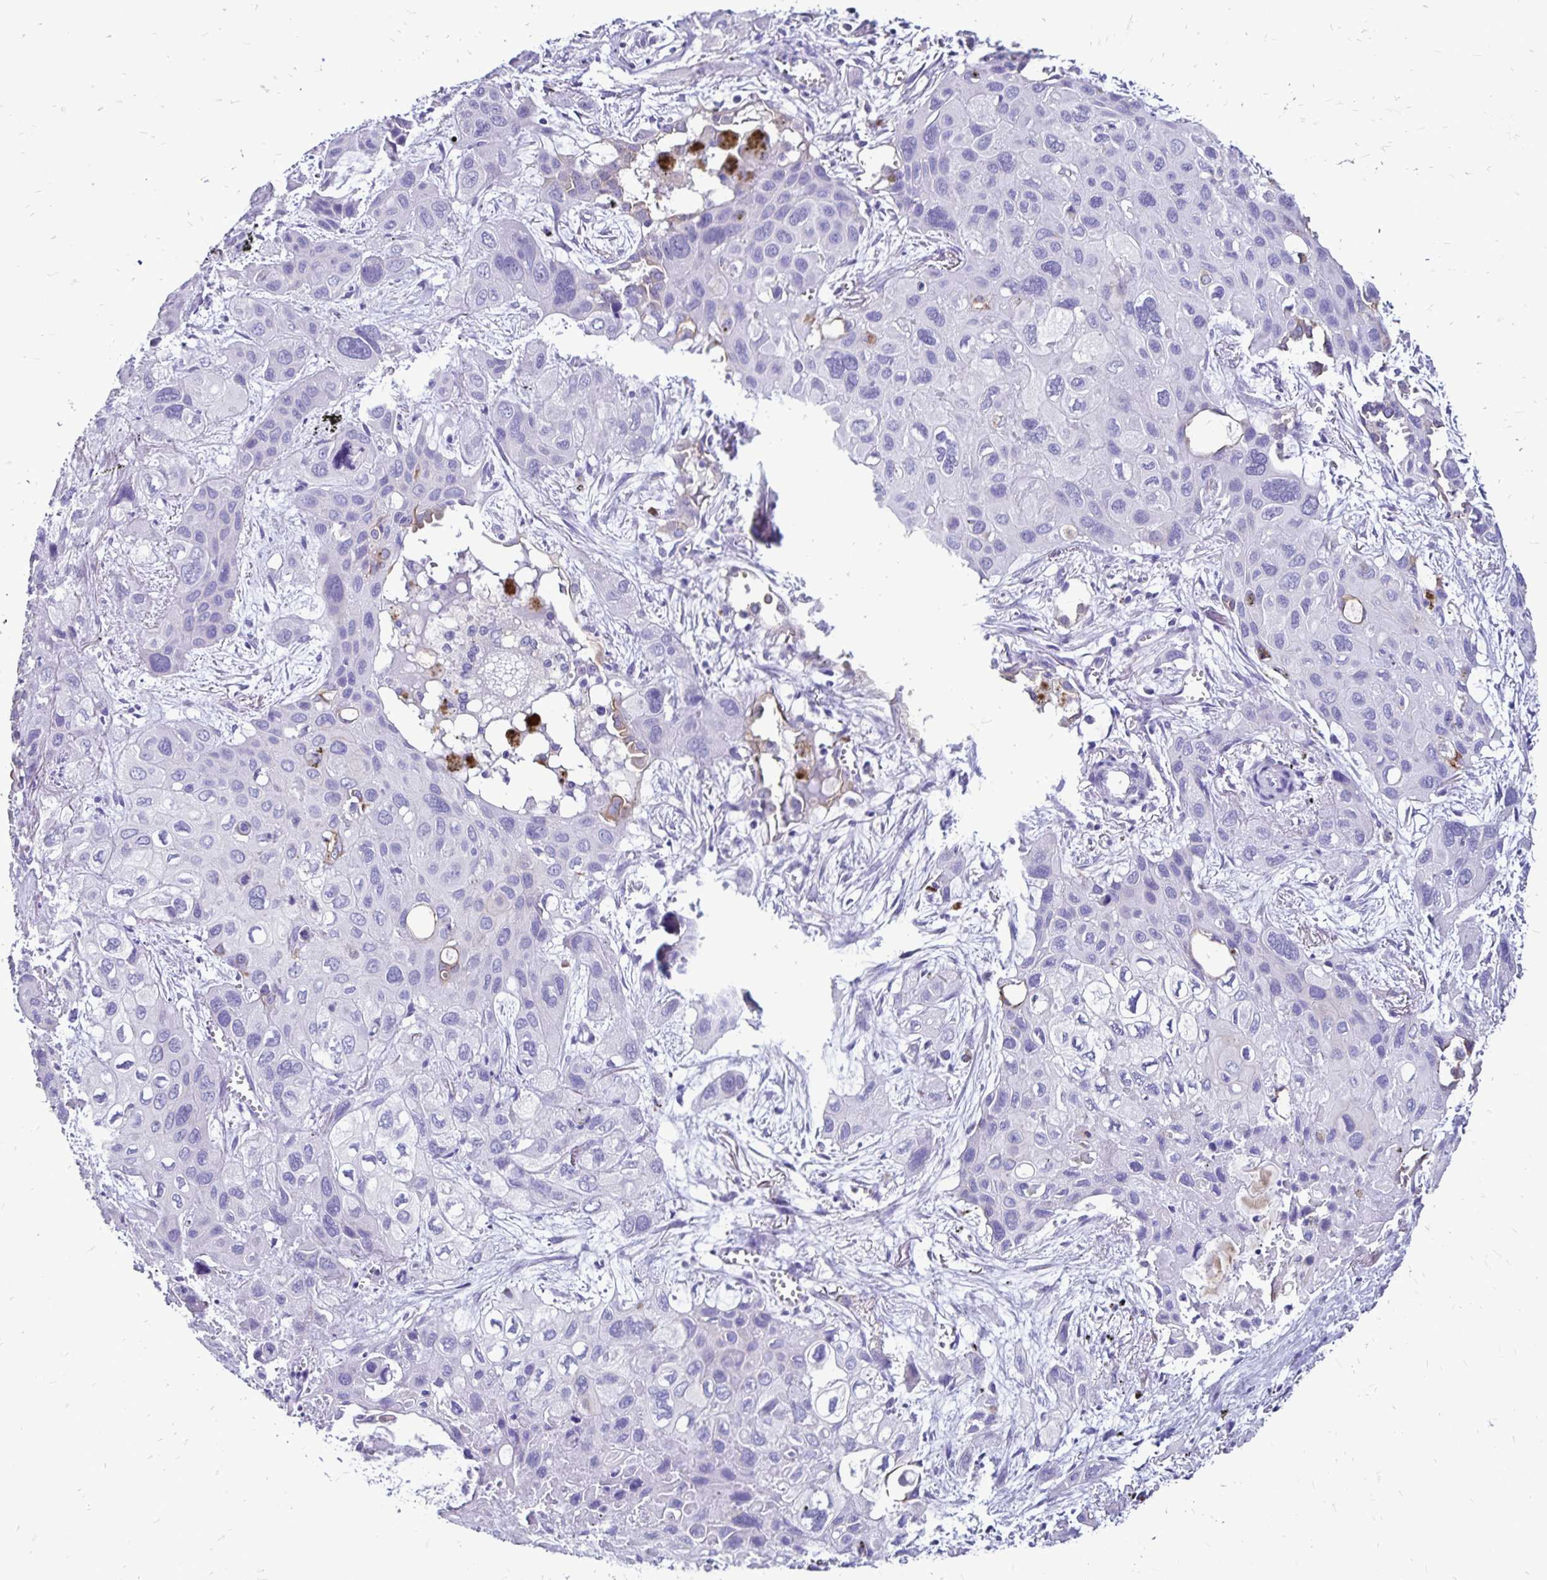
{"staining": {"intensity": "negative", "quantity": "none", "location": "none"}, "tissue": "lung cancer", "cell_type": "Tumor cells", "image_type": "cancer", "snomed": [{"axis": "morphology", "description": "Squamous cell carcinoma, NOS"}, {"axis": "morphology", "description": "Squamous cell carcinoma, metastatic, NOS"}, {"axis": "topography", "description": "Lung"}], "caption": "Image shows no significant protein expression in tumor cells of squamous cell carcinoma (lung).", "gene": "EVPL", "patient": {"sex": "male", "age": 59}}